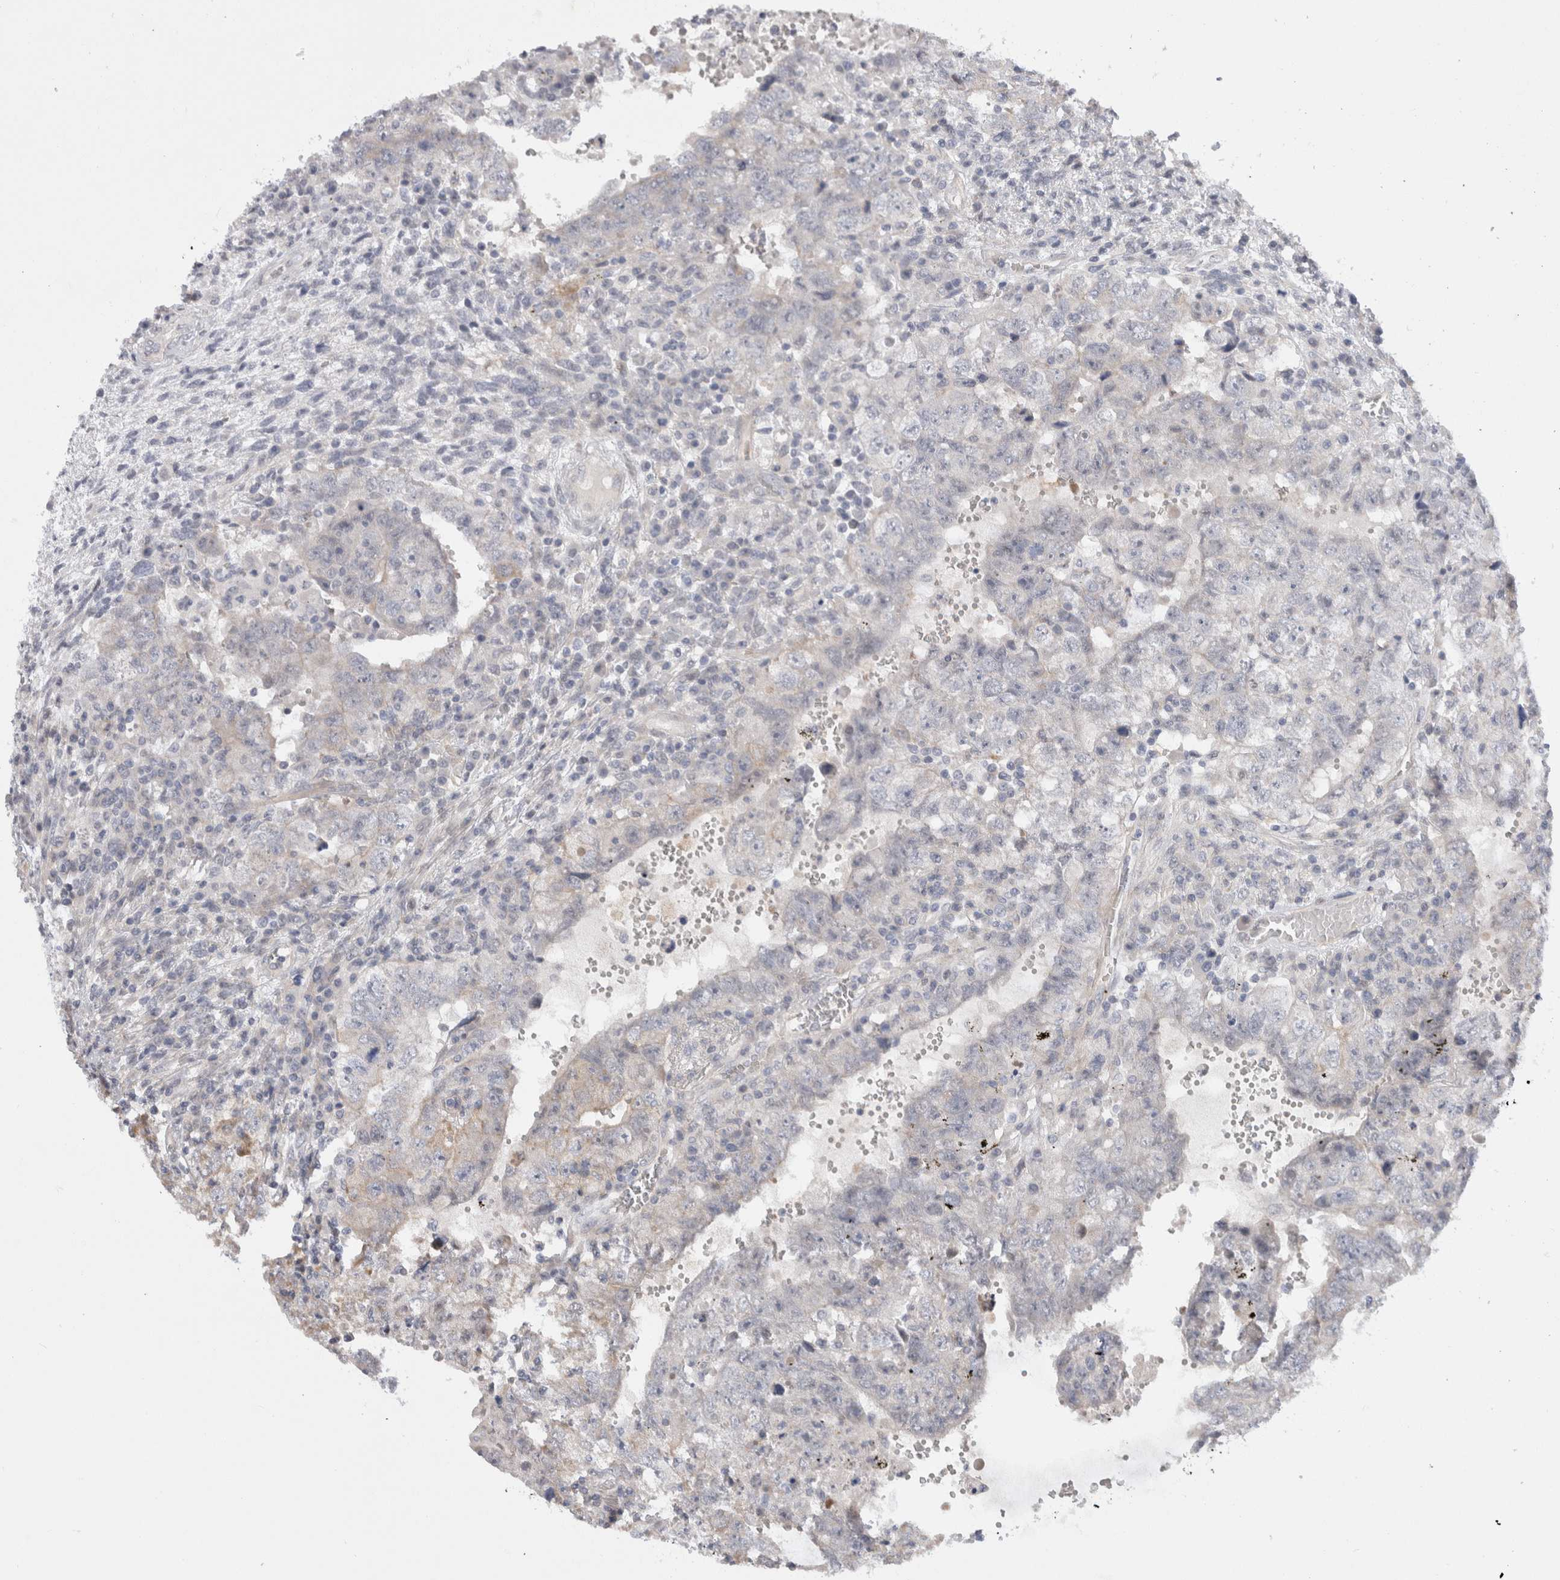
{"staining": {"intensity": "weak", "quantity": "<25%", "location": "cytoplasmic/membranous"}, "tissue": "testis cancer", "cell_type": "Tumor cells", "image_type": "cancer", "snomed": [{"axis": "morphology", "description": "Carcinoma, Embryonal, NOS"}, {"axis": "topography", "description": "Testis"}], "caption": "Tumor cells show no significant staining in testis embryonal carcinoma.", "gene": "CERS3", "patient": {"sex": "male", "age": 26}}